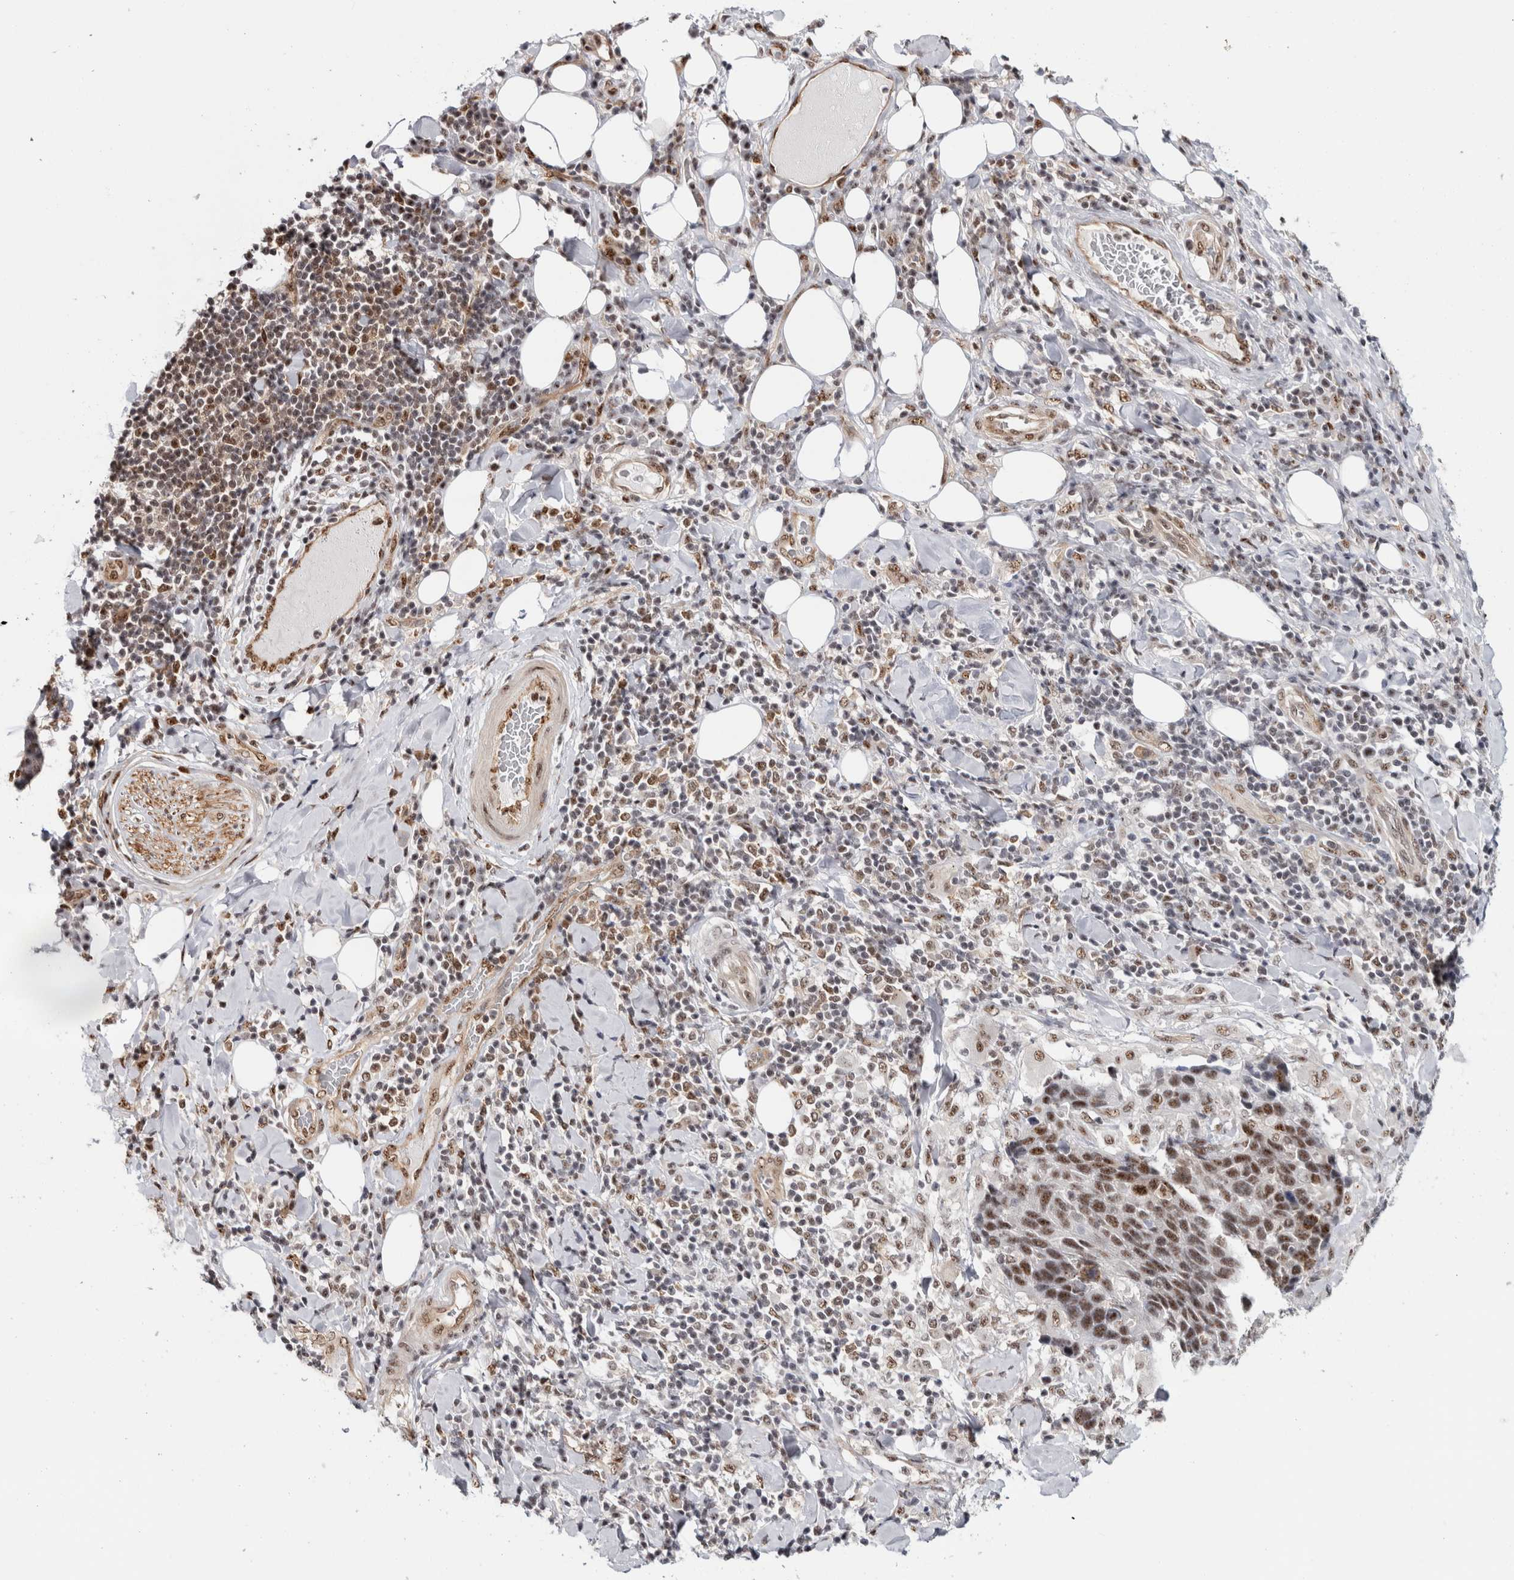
{"staining": {"intensity": "moderate", "quantity": ">75%", "location": "nuclear"}, "tissue": "lung cancer", "cell_type": "Tumor cells", "image_type": "cancer", "snomed": [{"axis": "morphology", "description": "Squamous cell carcinoma, NOS"}, {"axis": "topography", "description": "Lung"}], "caption": "Lung cancer was stained to show a protein in brown. There is medium levels of moderate nuclear staining in approximately >75% of tumor cells.", "gene": "MKNK1", "patient": {"sex": "male", "age": 66}}